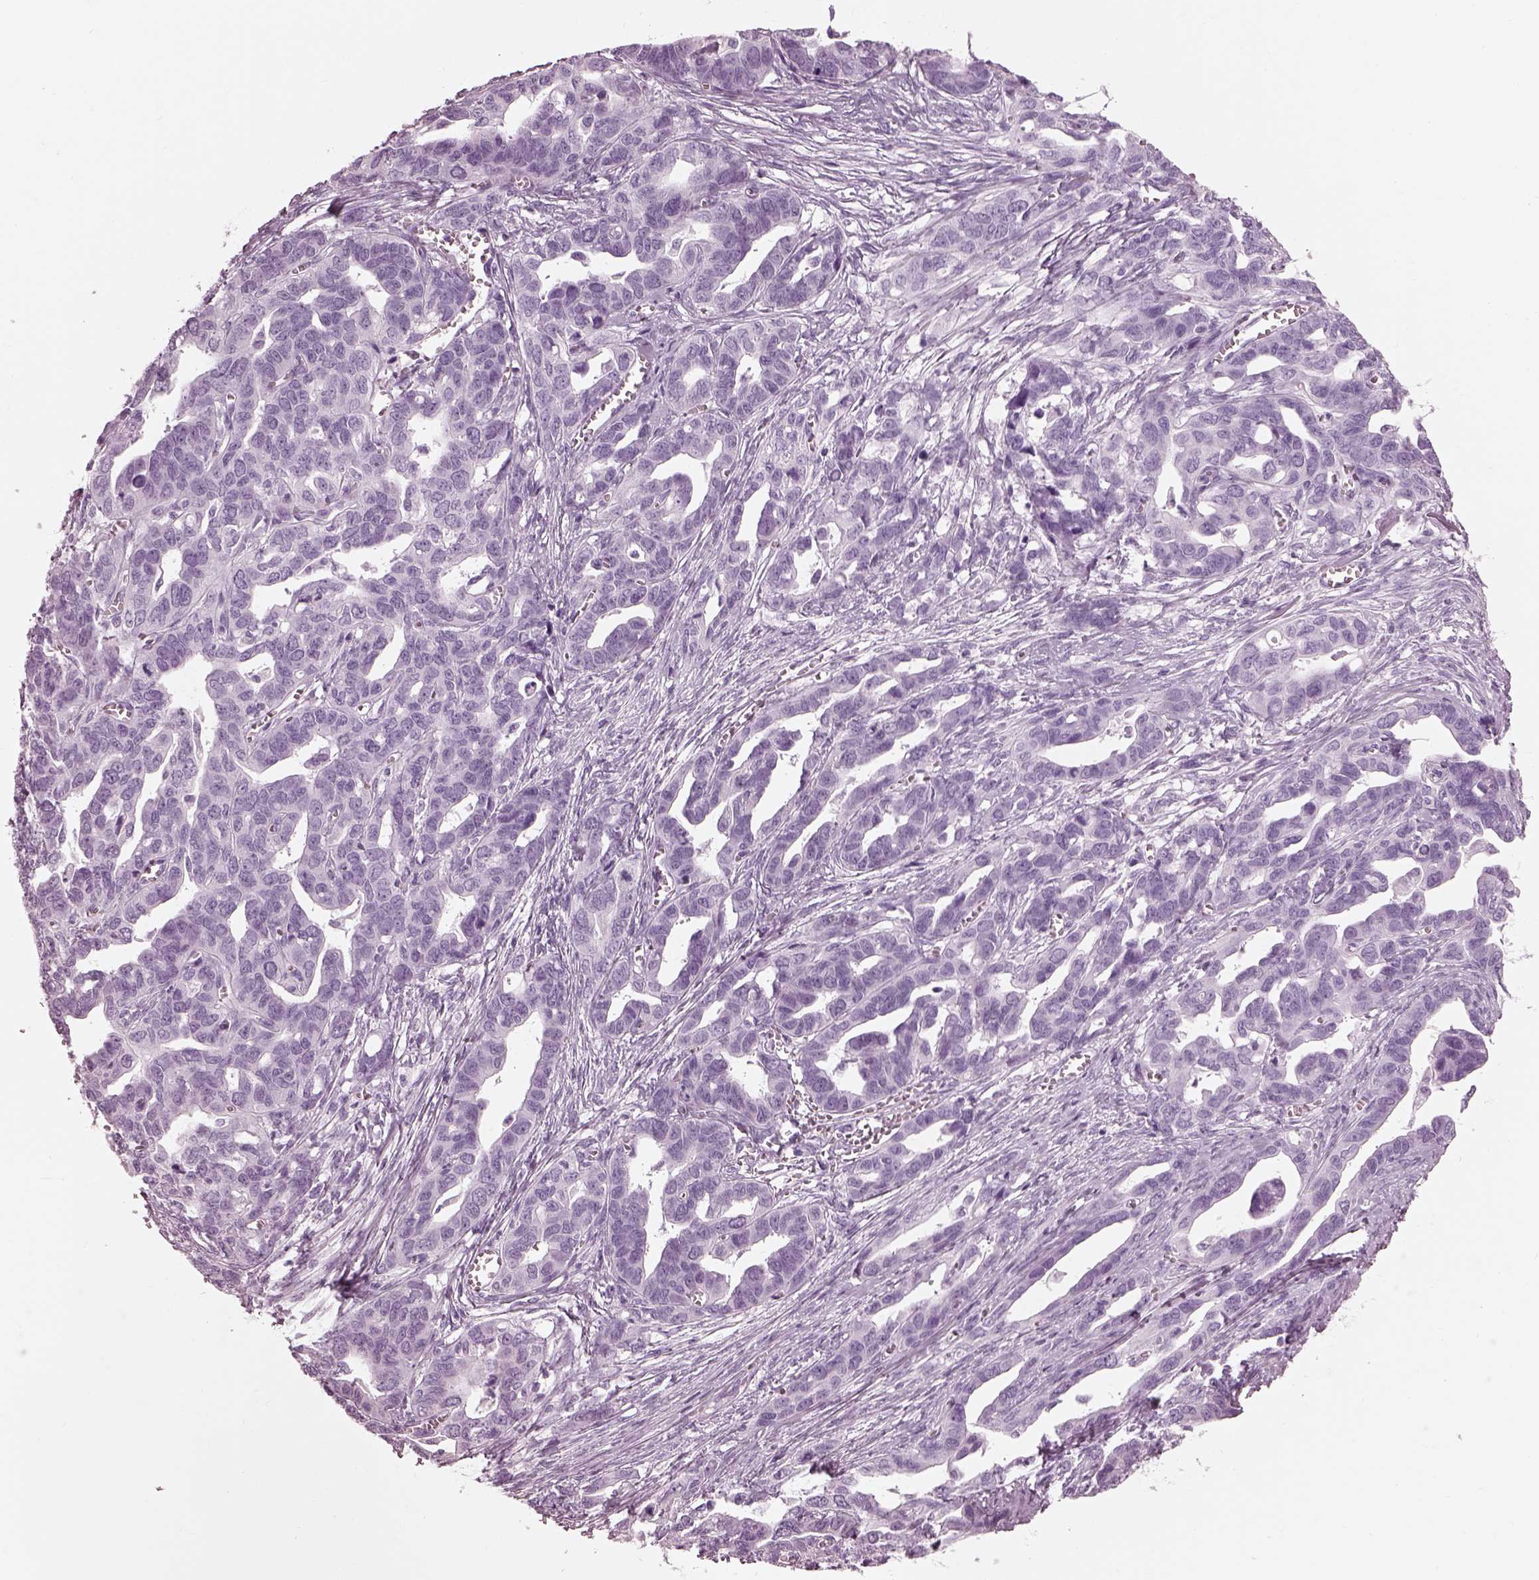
{"staining": {"intensity": "negative", "quantity": "none", "location": "none"}, "tissue": "ovarian cancer", "cell_type": "Tumor cells", "image_type": "cancer", "snomed": [{"axis": "morphology", "description": "Cystadenocarcinoma, serous, NOS"}, {"axis": "topography", "description": "Ovary"}], "caption": "DAB (3,3'-diaminobenzidine) immunohistochemical staining of human ovarian cancer (serous cystadenocarcinoma) demonstrates no significant staining in tumor cells.", "gene": "TCHHL1", "patient": {"sex": "female", "age": 69}}